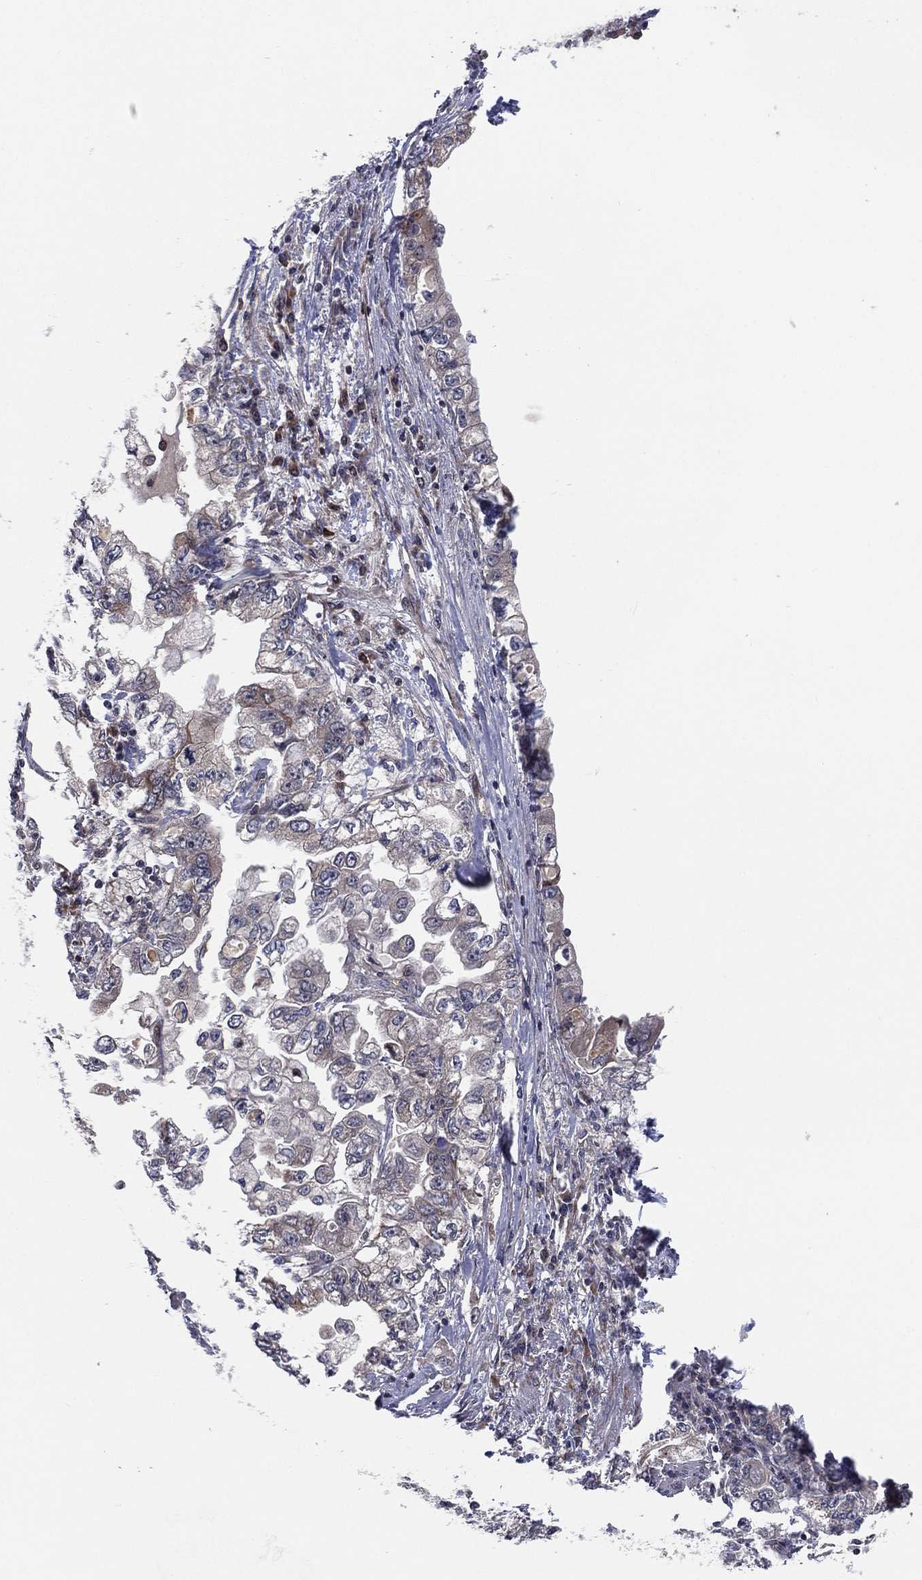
{"staining": {"intensity": "moderate", "quantity": "<25%", "location": "cytoplasmic/membranous"}, "tissue": "stomach cancer", "cell_type": "Tumor cells", "image_type": "cancer", "snomed": [{"axis": "morphology", "description": "Adenocarcinoma, NOS"}, {"axis": "topography", "description": "Stomach, lower"}], "caption": "A photomicrograph of stomach cancer stained for a protein demonstrates moderate cytoplasmic/membranous brown staining in tumor cells. (DAB IHC with brightfield microscopy, high magnification).", "gene": "UTP14A", "patient": {"sex": "female", "age": 93}}